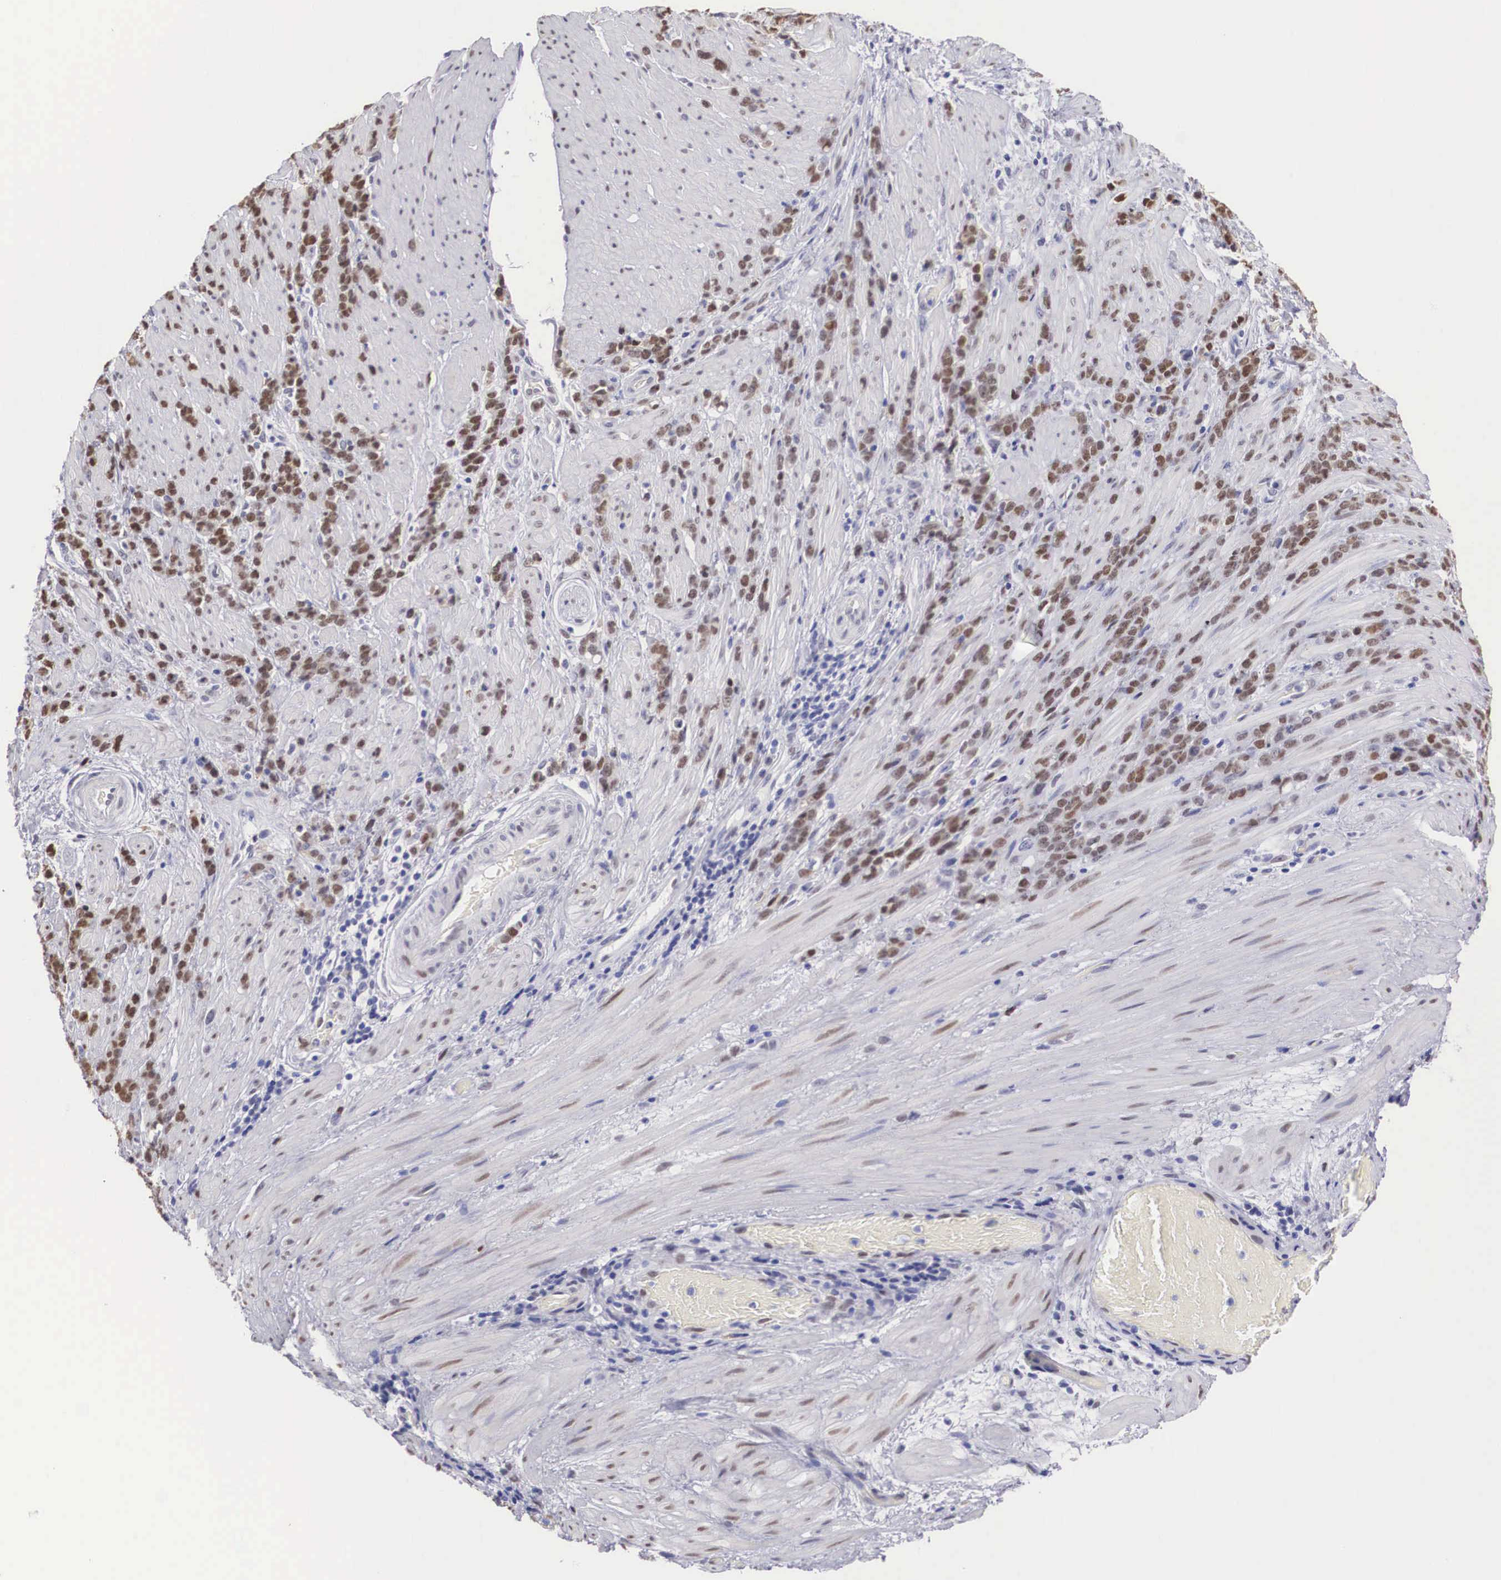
{"staining": {"intensity": "moderate", "quantity": "25%-75%", "location": "nuclear"}, "tissue": "stomach cancer", "cell_type": "Tumor cells", "image_type": "cancer", "snomed": [{"axis": "morphology", "description": "Adenocarcinoma, NOS"}, {"axis": "topography", "description": "Stomach, lower"}], "caption": "High-magnification brightfield microscopy of adenocarcinoma (stomach) stained with DAB (3,3'-diaminobenzidine) (brown) and counterstained with hematoxylin (blue). tumor cells exhibit moderate nuclear expression is appreciated in about25%-75% of cells.", "gene": "HMGN5", "patient": {"sex": "male", "age": 88}}